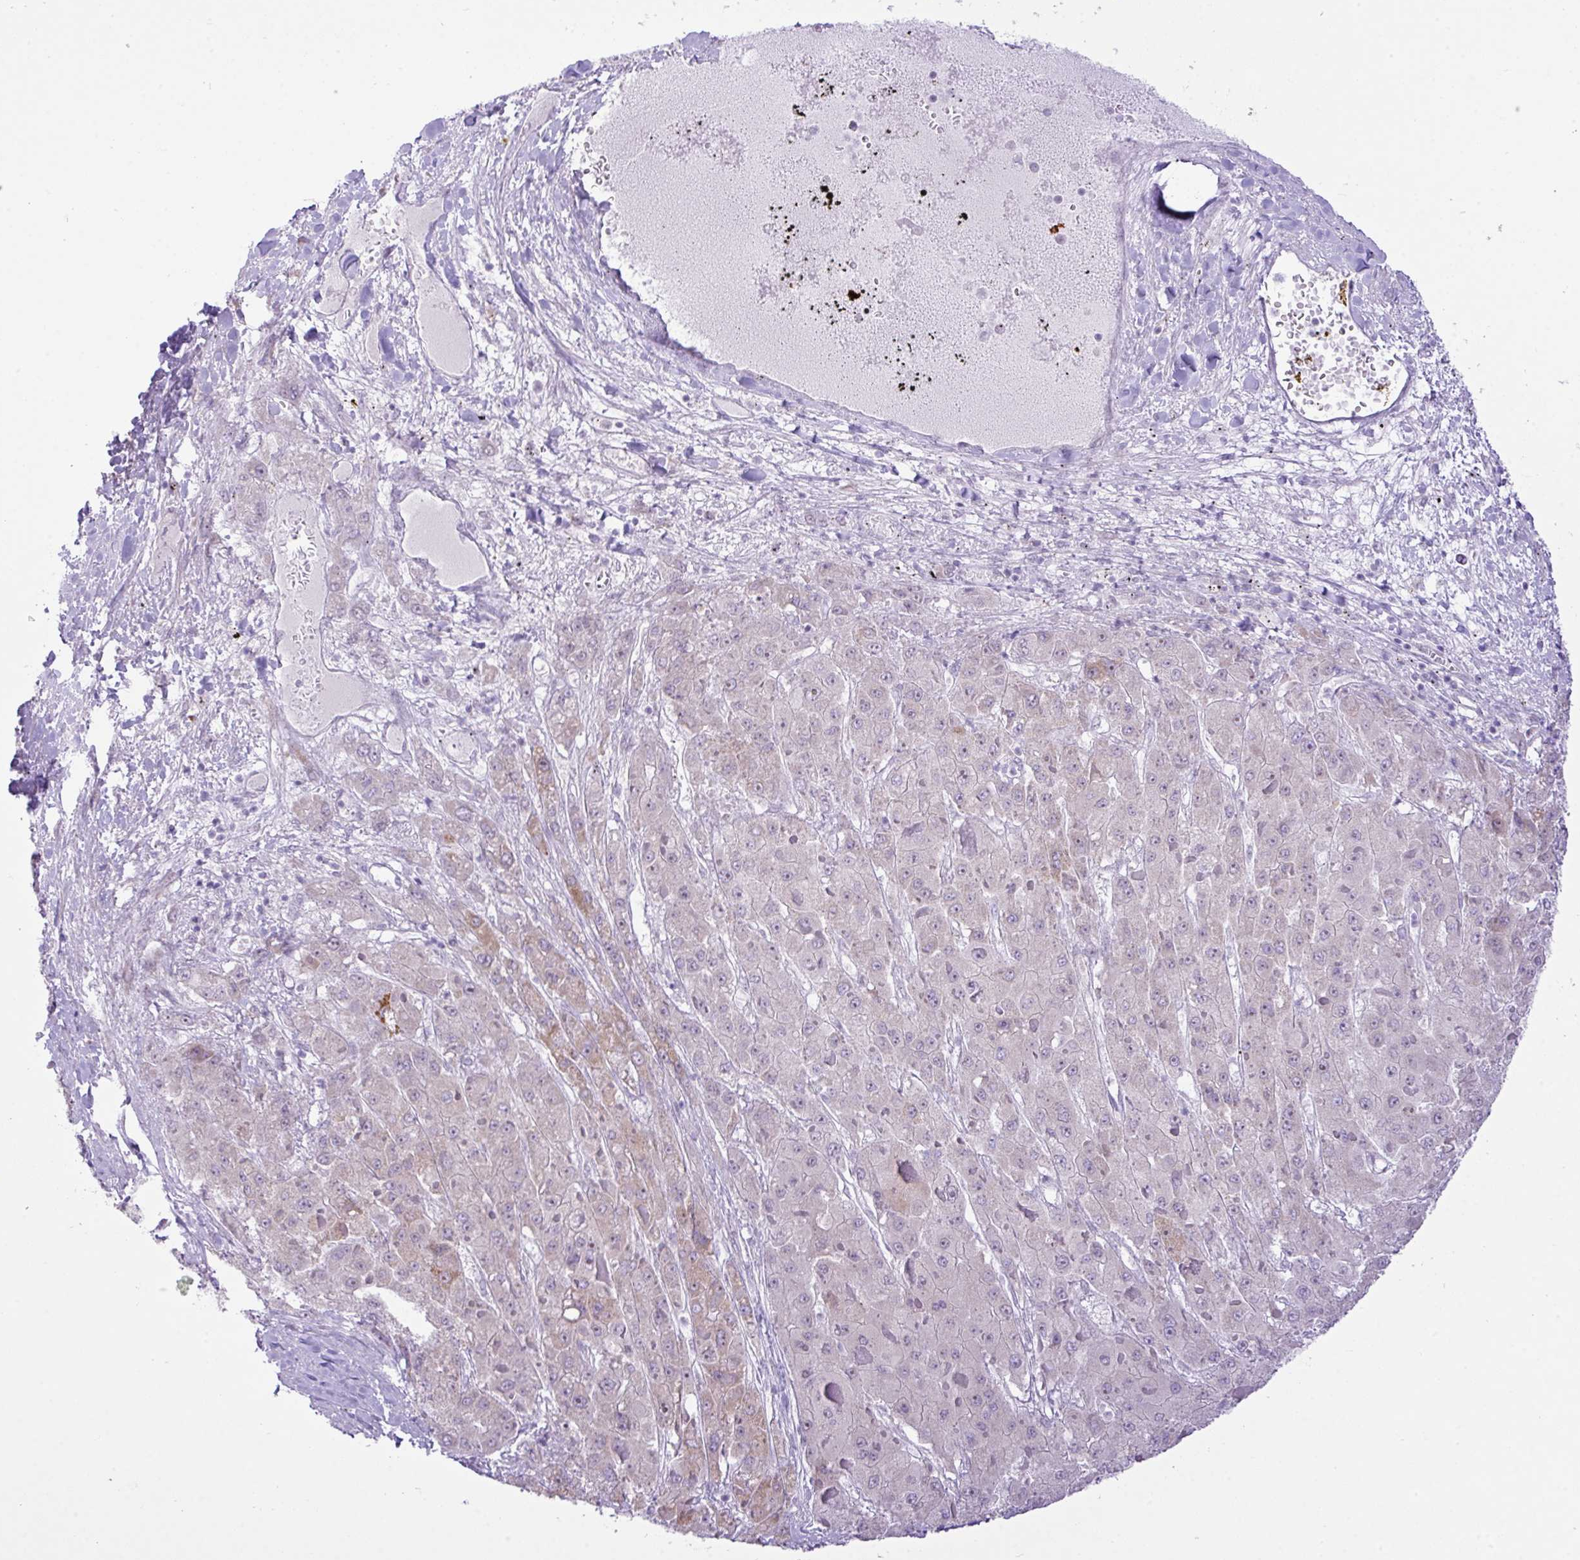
{"staining": {"intensity": "weak", "quantity": "<25%", "location": "cytoplasmic/membranous"}, "tissue": "liver cancer", "cell_type": "Tumor cells", "image_type": "cancer", "snomed": [{"axis": "morphology", "description": "Carcinoma, Hepatocellular, NOS"}, {"axis": "topography", "description": "Liver"}], "caption": "High power microscopy image of an immunohistochemistry (IHC) photomicrograph of liver hepatocellular carcinoma, revealing no significant positivity in tumor cells.", "gene": "ELOA2", "patient": {"sex": "female", "age": 73}}